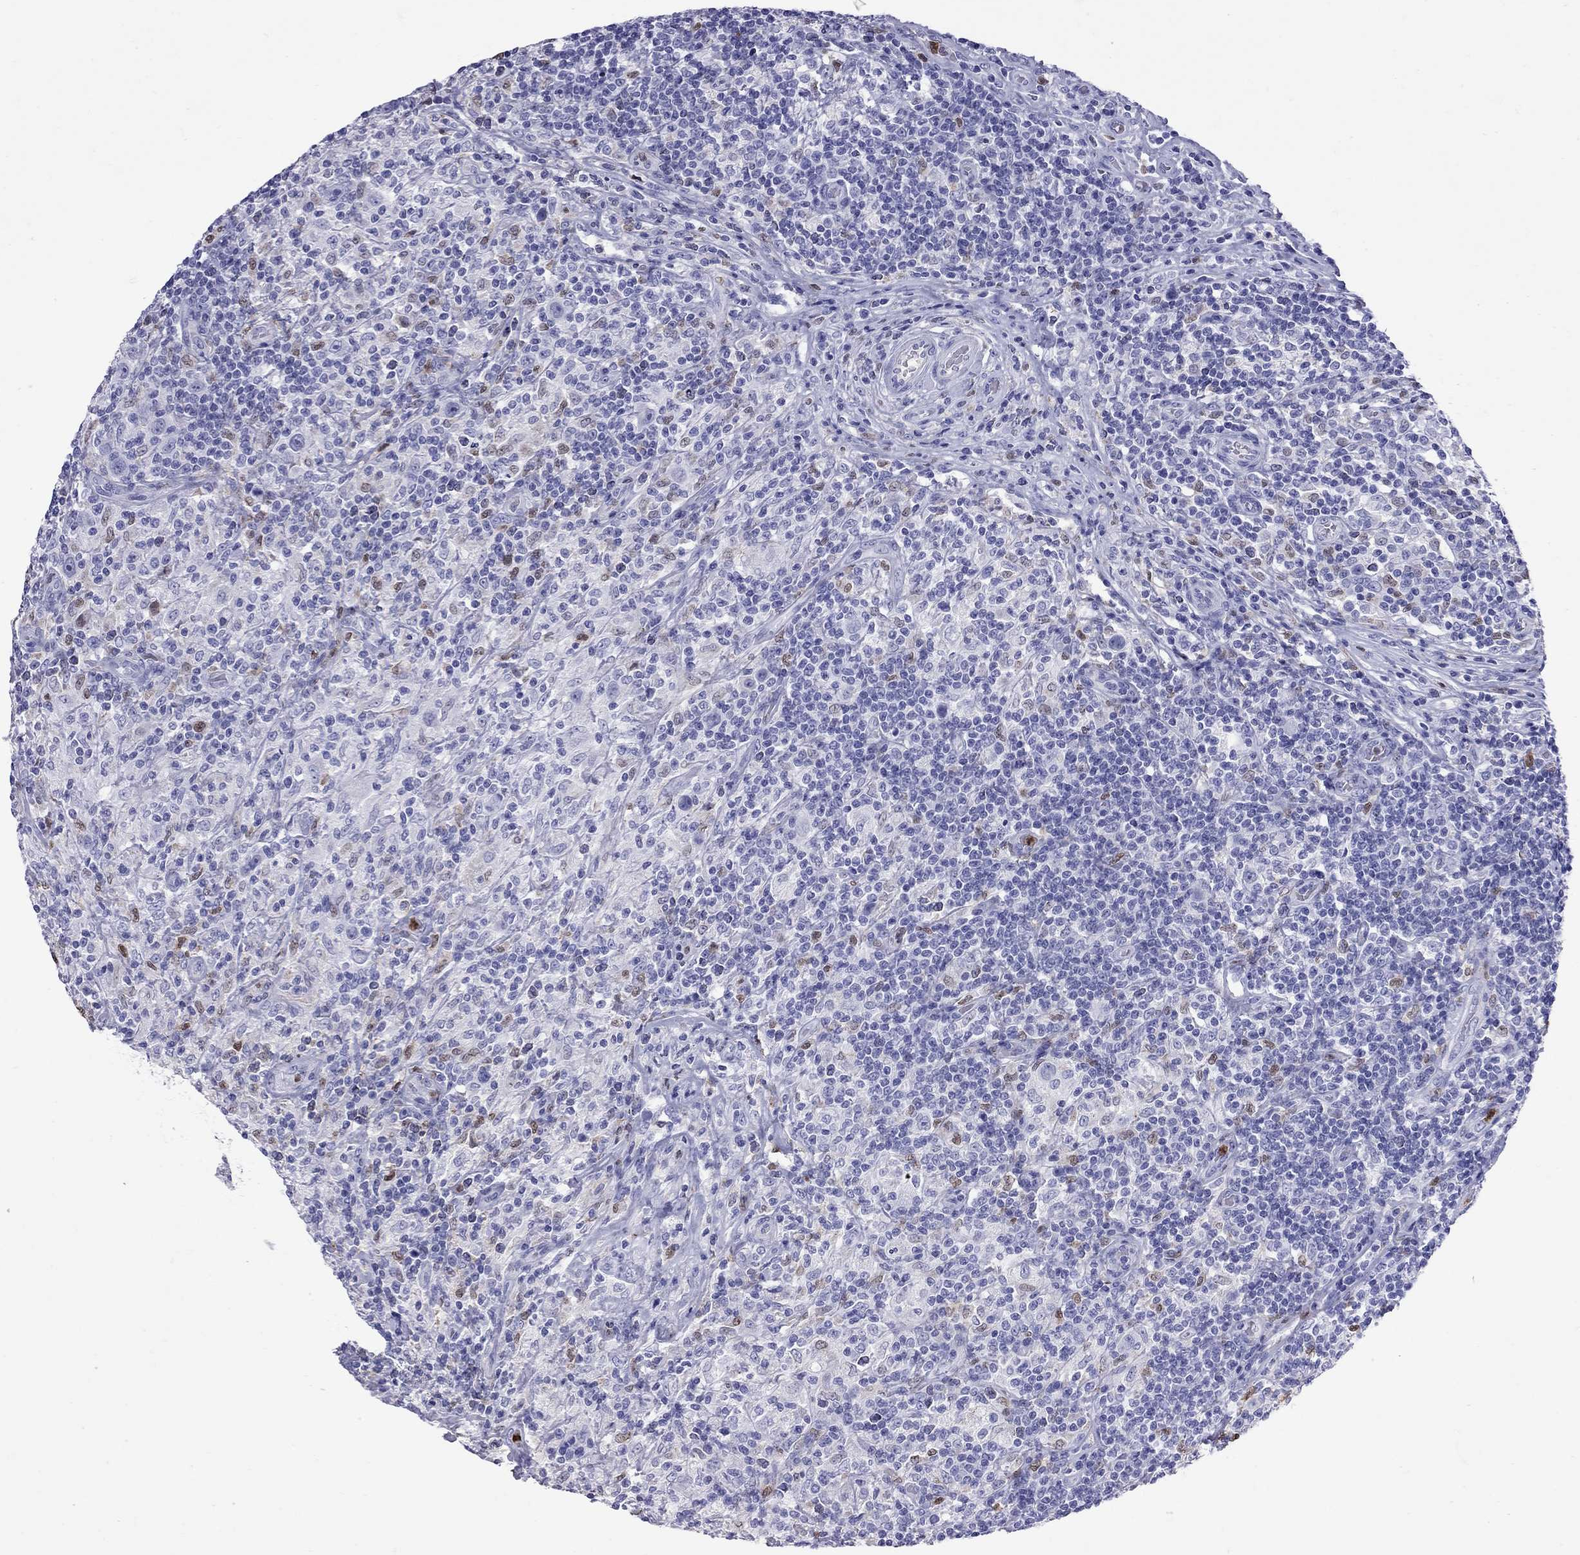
{"staining": {"intensity": "negative", "quantity": "none", "location": "none"}, "tissue": "lymphoma", "cell_type": "Tumor cells", "image_type": "cancer", "snomed": [{"axis": "morphology", "description": "Hodgkin's disease, NOS"}, {"axis": "topography", "description": "Lymph node"}], "caption": "IHC photomicrograph of neoplastic tissue: lymphoma stained with DAB (3,3'-diaminobenzidine) reveals no significant protein staining in tumor cells.", "gene": "SLAMF1", "patient": {"sex": "male", "age": 70}}